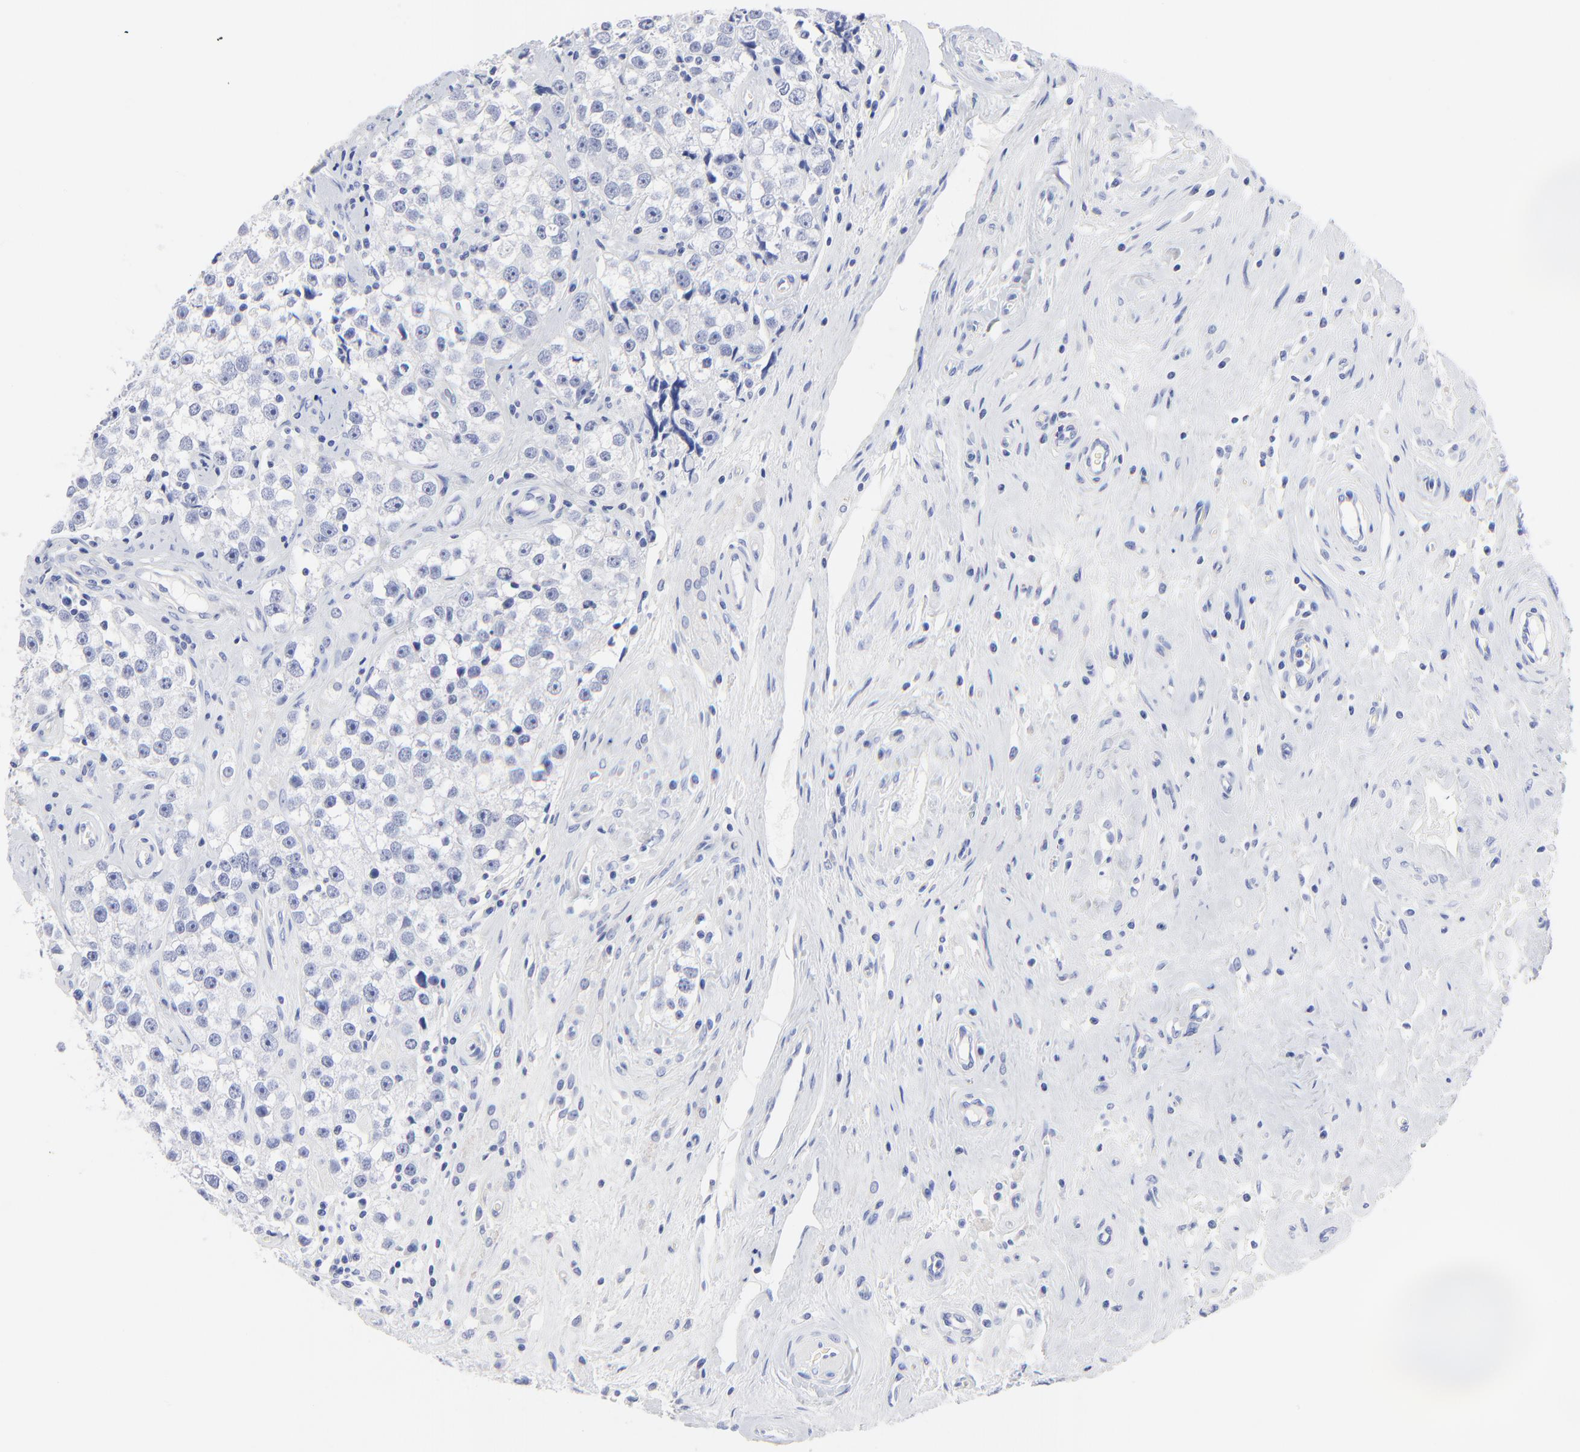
{"staining": {"intensity": "negative", "quantity": "none", "location": "none"}, "tissue": "testis cancer", "cell_type": "Tumor cells", "image_type": "cancer", "snomed": [{"axis": "morphology", "description": "Seminoma, NOS"}, {"axis": "topography", "description": "Testis"}], "caption": "Human testis seminoma stained for a protein using immunohistochemistry shows no expression in tumor cells.", "gene": "PSD3", "patient": {"sex": "male", "age": 32}}